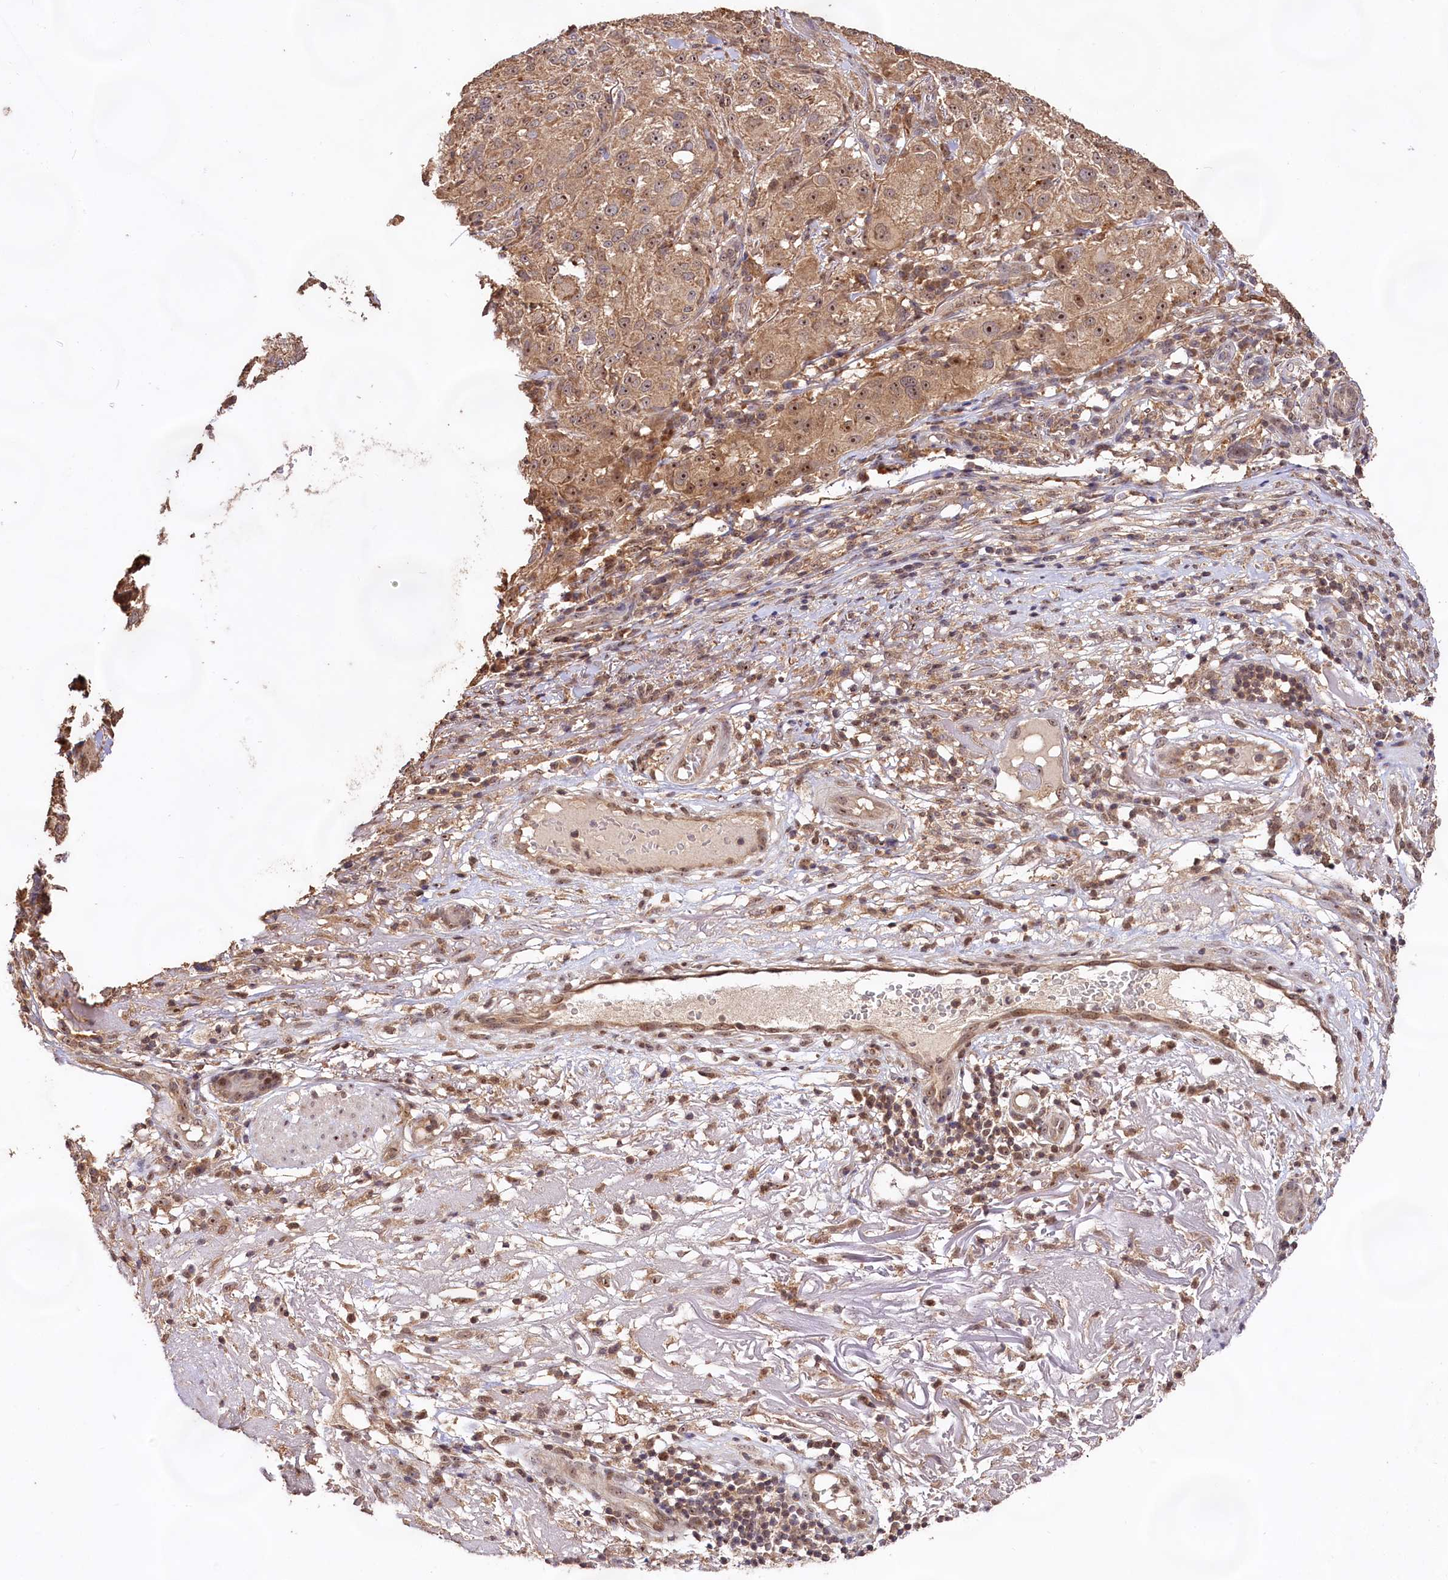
{"staining": {"intensity": "weak", "quantity": ">75%", "location": "cytoplasmic/membranous,nuclear"}, "tissue": "melanoma", "cell_type": "Tumor cells", "image_type": "cancer", "snomed": [{"axis": "morphology", "description": "Necrosis, NOS"}, {"axis": "morphology", "description": "Malignant melanoma, NOS"}, {"axis": "topography", "description": "Skin"}], "caption": "Immunohistochemical staining of human malignant melanoma displays low levels of weak cytoplasmic/membranous and nuclear positivity in approximately >75% of tumor cells.", "gene": "RRP8", "patient": {"sex": "female", "age": 87}}